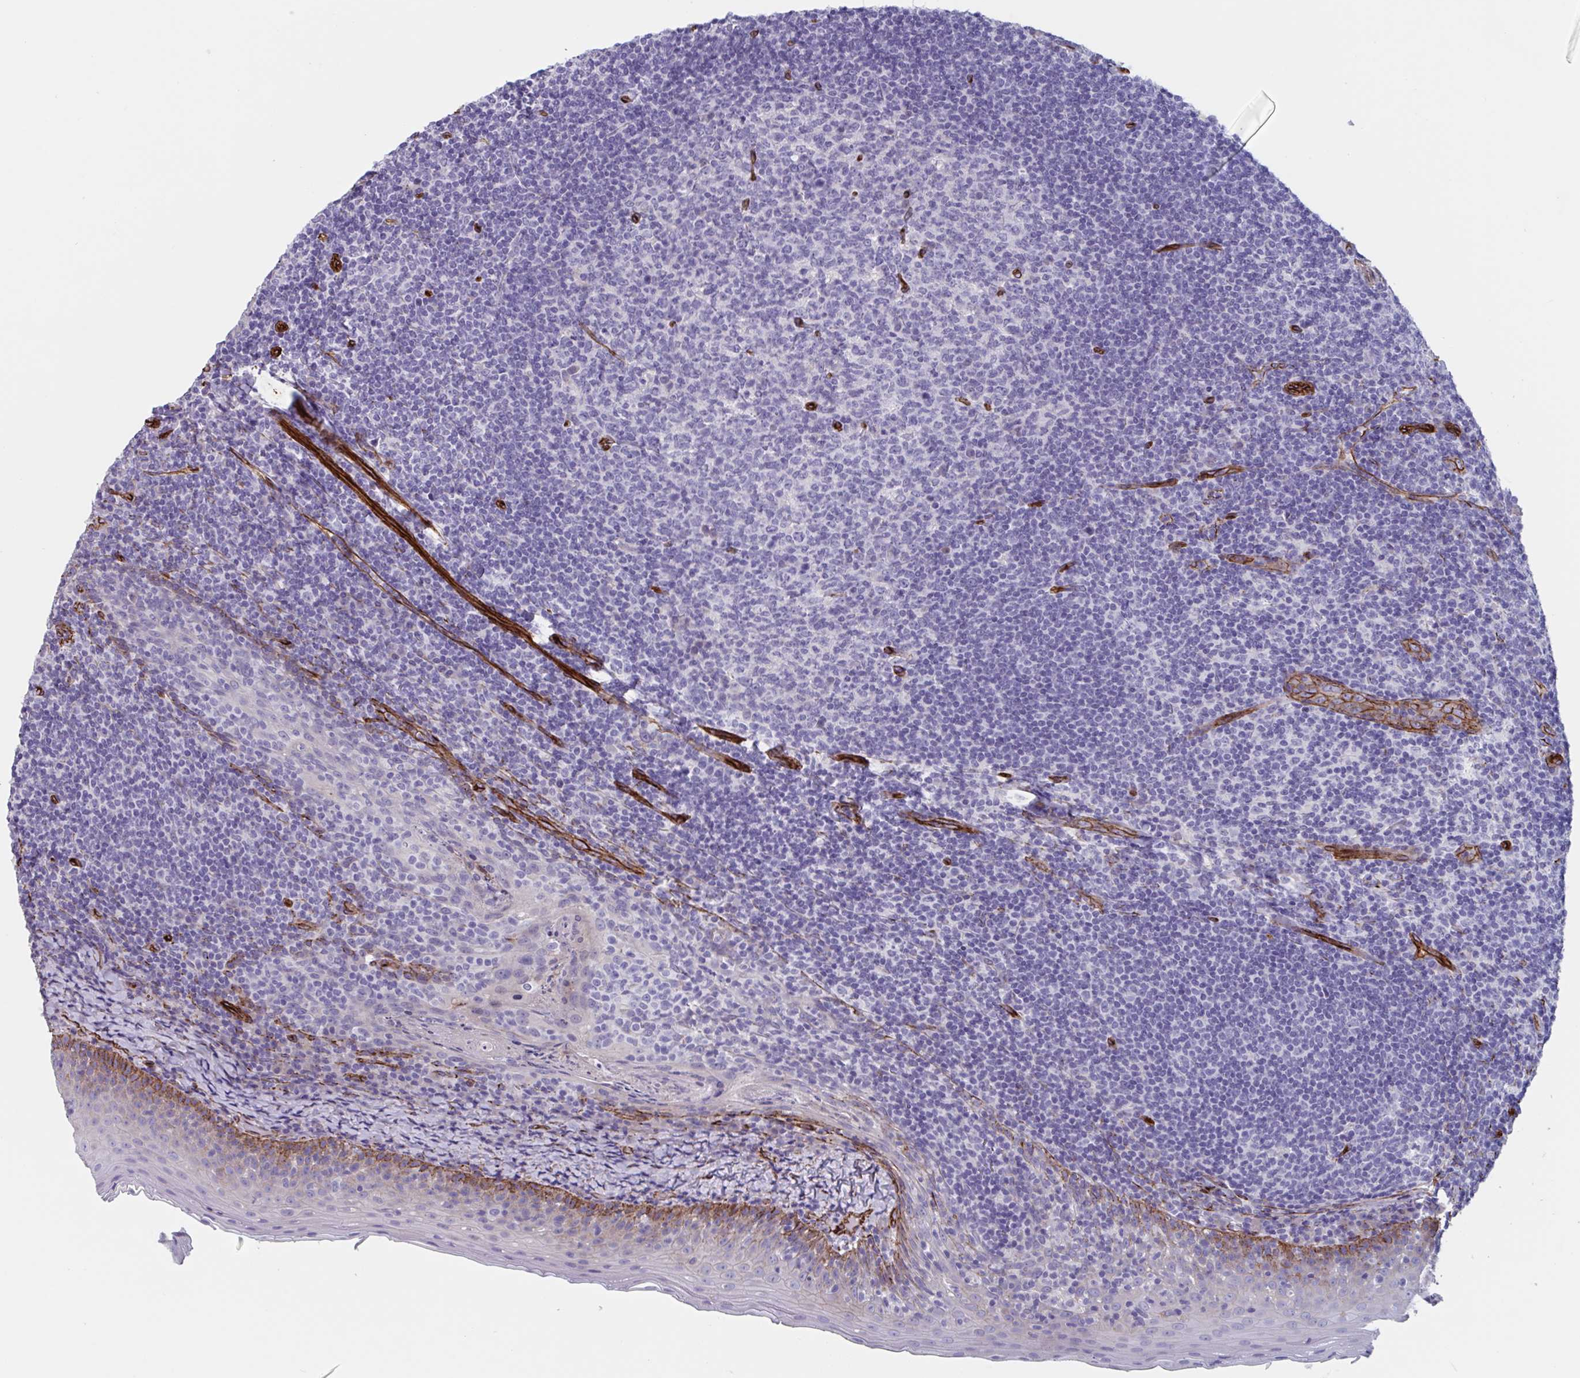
{"staining": {"intensity": "negative", "quantity": "none", "location": "none"}, "tissue": "tonsil", "cell_type": "Germinal center cells", "image_type": "normal", "snomed": [{"axis": "morphology", "description": "Normal tissue, NOS"}, {"axis": "topography", "description": "Tonsil"}], "caption": "Immunohistochemical staining of unremarkable human tonsil reveals no significant positivity in germinal center cells.", "gene": "CITED4", "patient": {"sex": "female", "age": 10}}